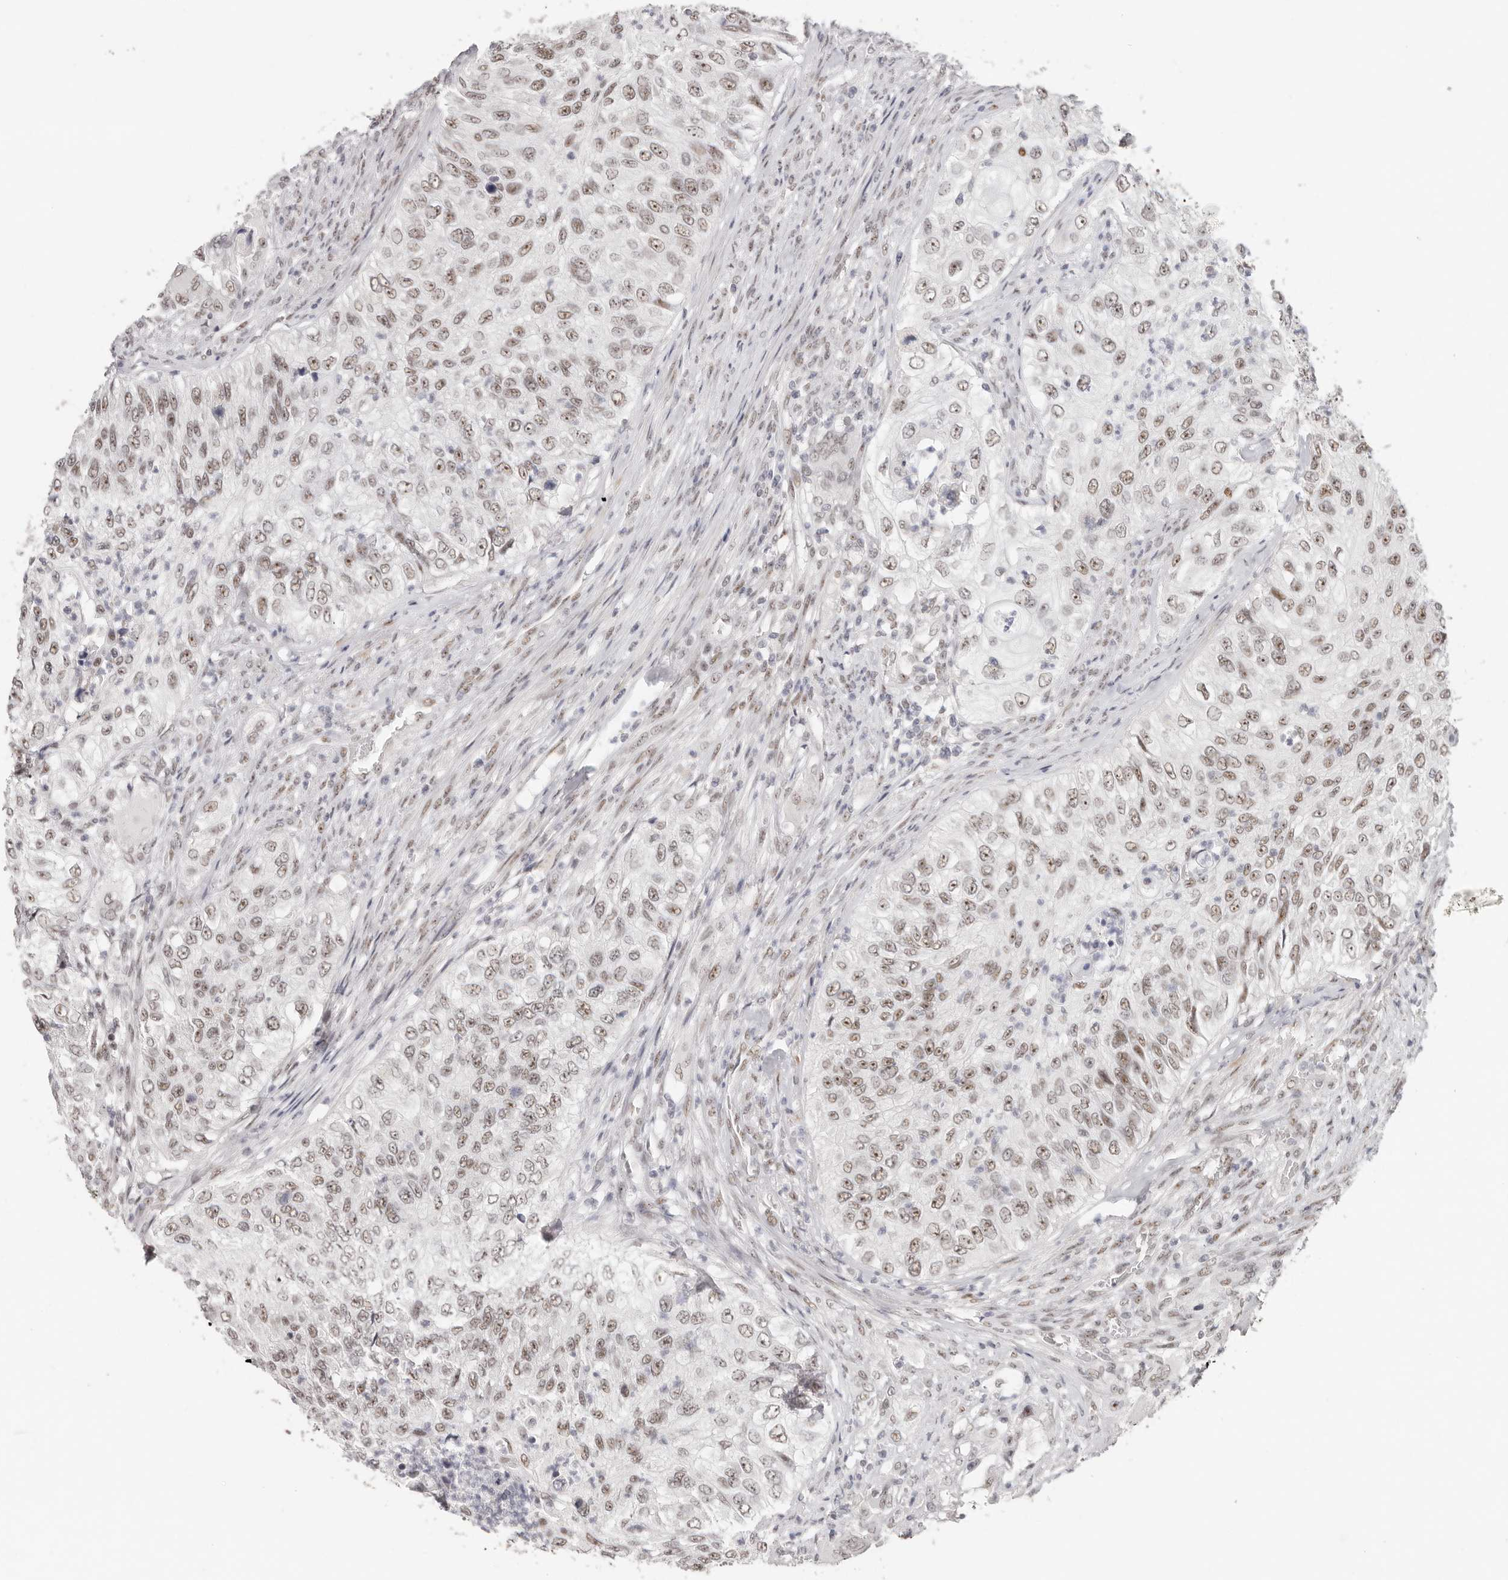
{"staining": {"intensity": "moderate", "quantity": ">75%", "location": "nuclear"}, "tissue": "urothelial cancer", "cell_type": "Tumor cells", "image_type": "cancer", "snomed": [{"axis": "morphology", "description": "Urothelial carcinoma, High grade"}, {"axis": "topography", "description": "Urinary bladder"}], "caption": "This image demonstrates urothelial carcinoma (high-grade) stained with immunohistochemistry to label a protein in brown. The nuclear of tumor cells show moderate positivity for the protein. Nuclei are counter-stained blue.", "gene": "LARP7", "patient": {"sex": "female", "age": 60}}